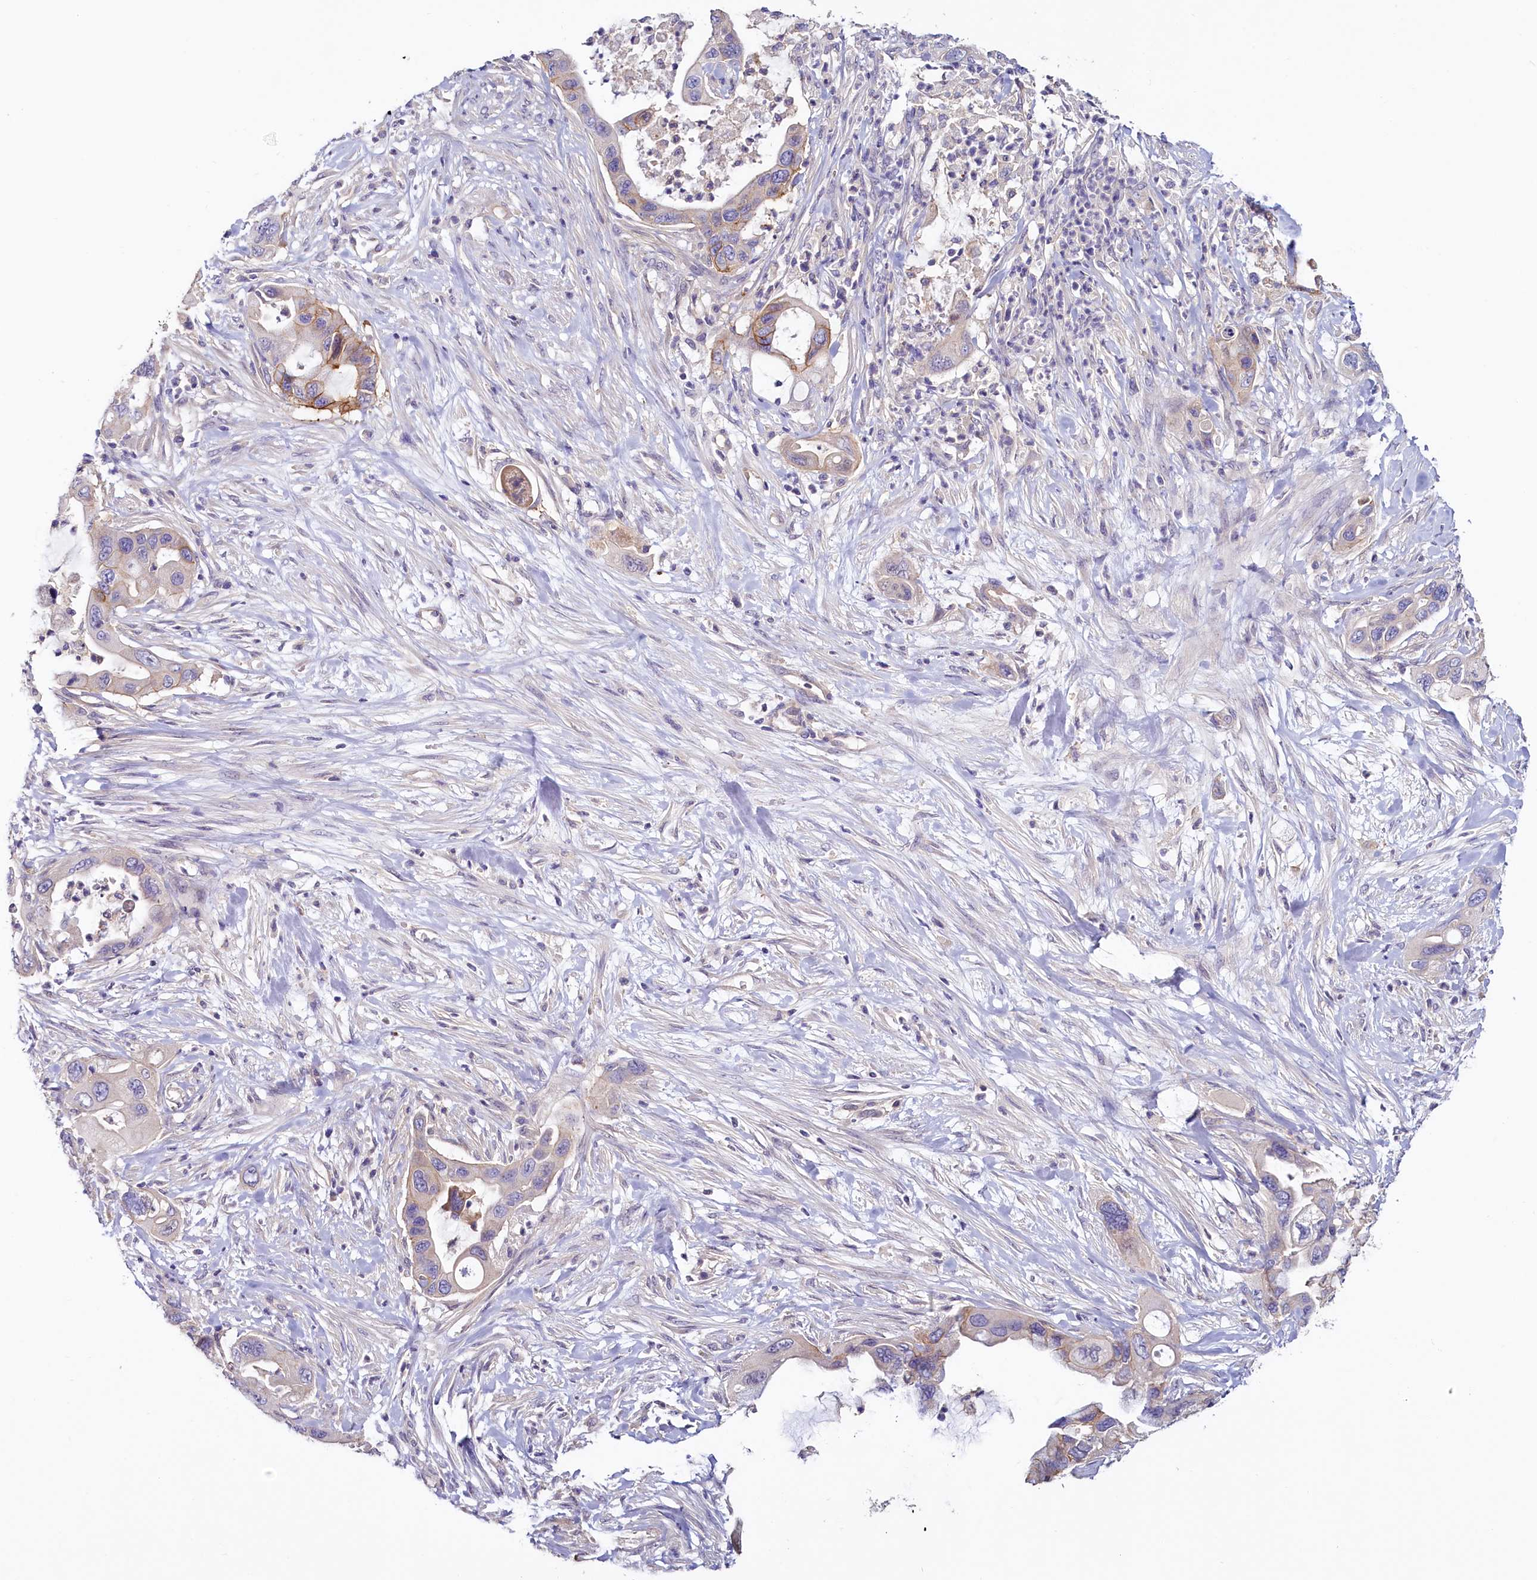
{"staining": {"intensity": "moderate", "quantity": "<25%", "location": "cytoplasmic/membranous"}, "tissue": "pancreatic cancer", "cell_type": "Tumor cells", "image_type": "cancer", "snomed": [{"axis": "morphology", "description": "Adenocarcinoma, NOS"}, {"axis": "topography", "description": "Pancreas"}], "caption": "Protein staining of pancreatic cancer (adenocarcinoma) tissue demonstrates moderate cytoplasmic/membranous staining in about <25% of tumor cells. (Brightfield microscopy of DAB IHC at high magnification).", "gene": "PDE6D", "patient": {"sex": "female", "age": 71}}